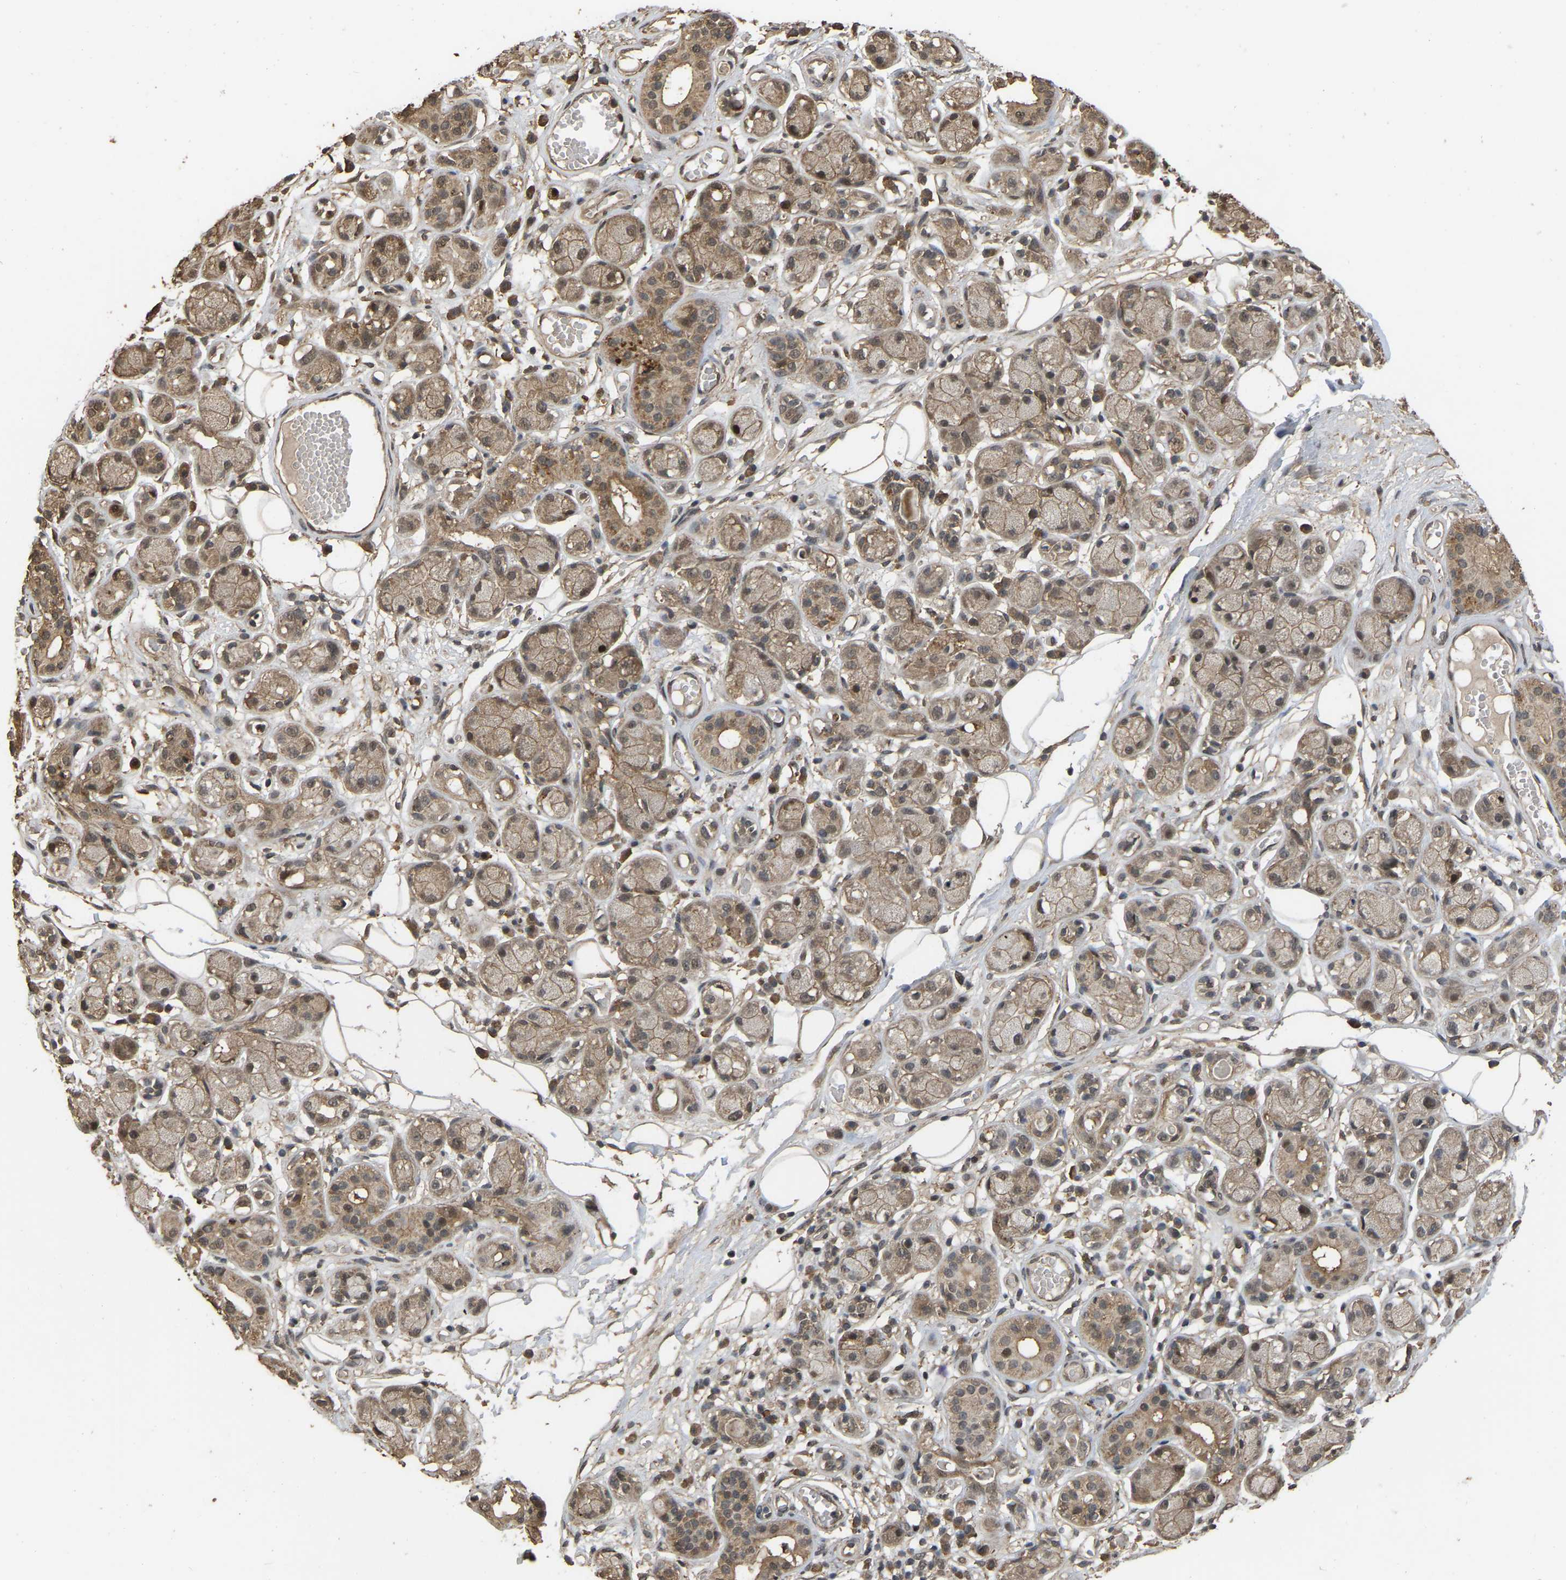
{"staining": {"intensity": "moderate", "quantity": ">75%", "location": "cytoplasmic/membranous,nuclear"}, "tissue": "soft tissue", "cell_type": "Fibroblasts", "image_type": "normal", "snomed": [{"axis": "morphology", "description": "Normal tissue, NOS"}, {"axis": "morphology", "description": "Inflammation, NOS"}, {"axis": "topography", "description": "Salivary gland"}, {"axis": "topography", "description": "Peripheral nerve tissue"}], "caption": "Unremarkable soft tissue was stained to show a protein in brown. There is medium levels of moderate cytoplasmic/membranous,nuclear staining in about >75% of fibroblasts. The staining was performed using DAB, with brown indicating positive protein expression. Nuclei are stained blue with hematoxylin.", "gene": "ARHGAP23", "patient": {"sex": "female", "age": 75}}